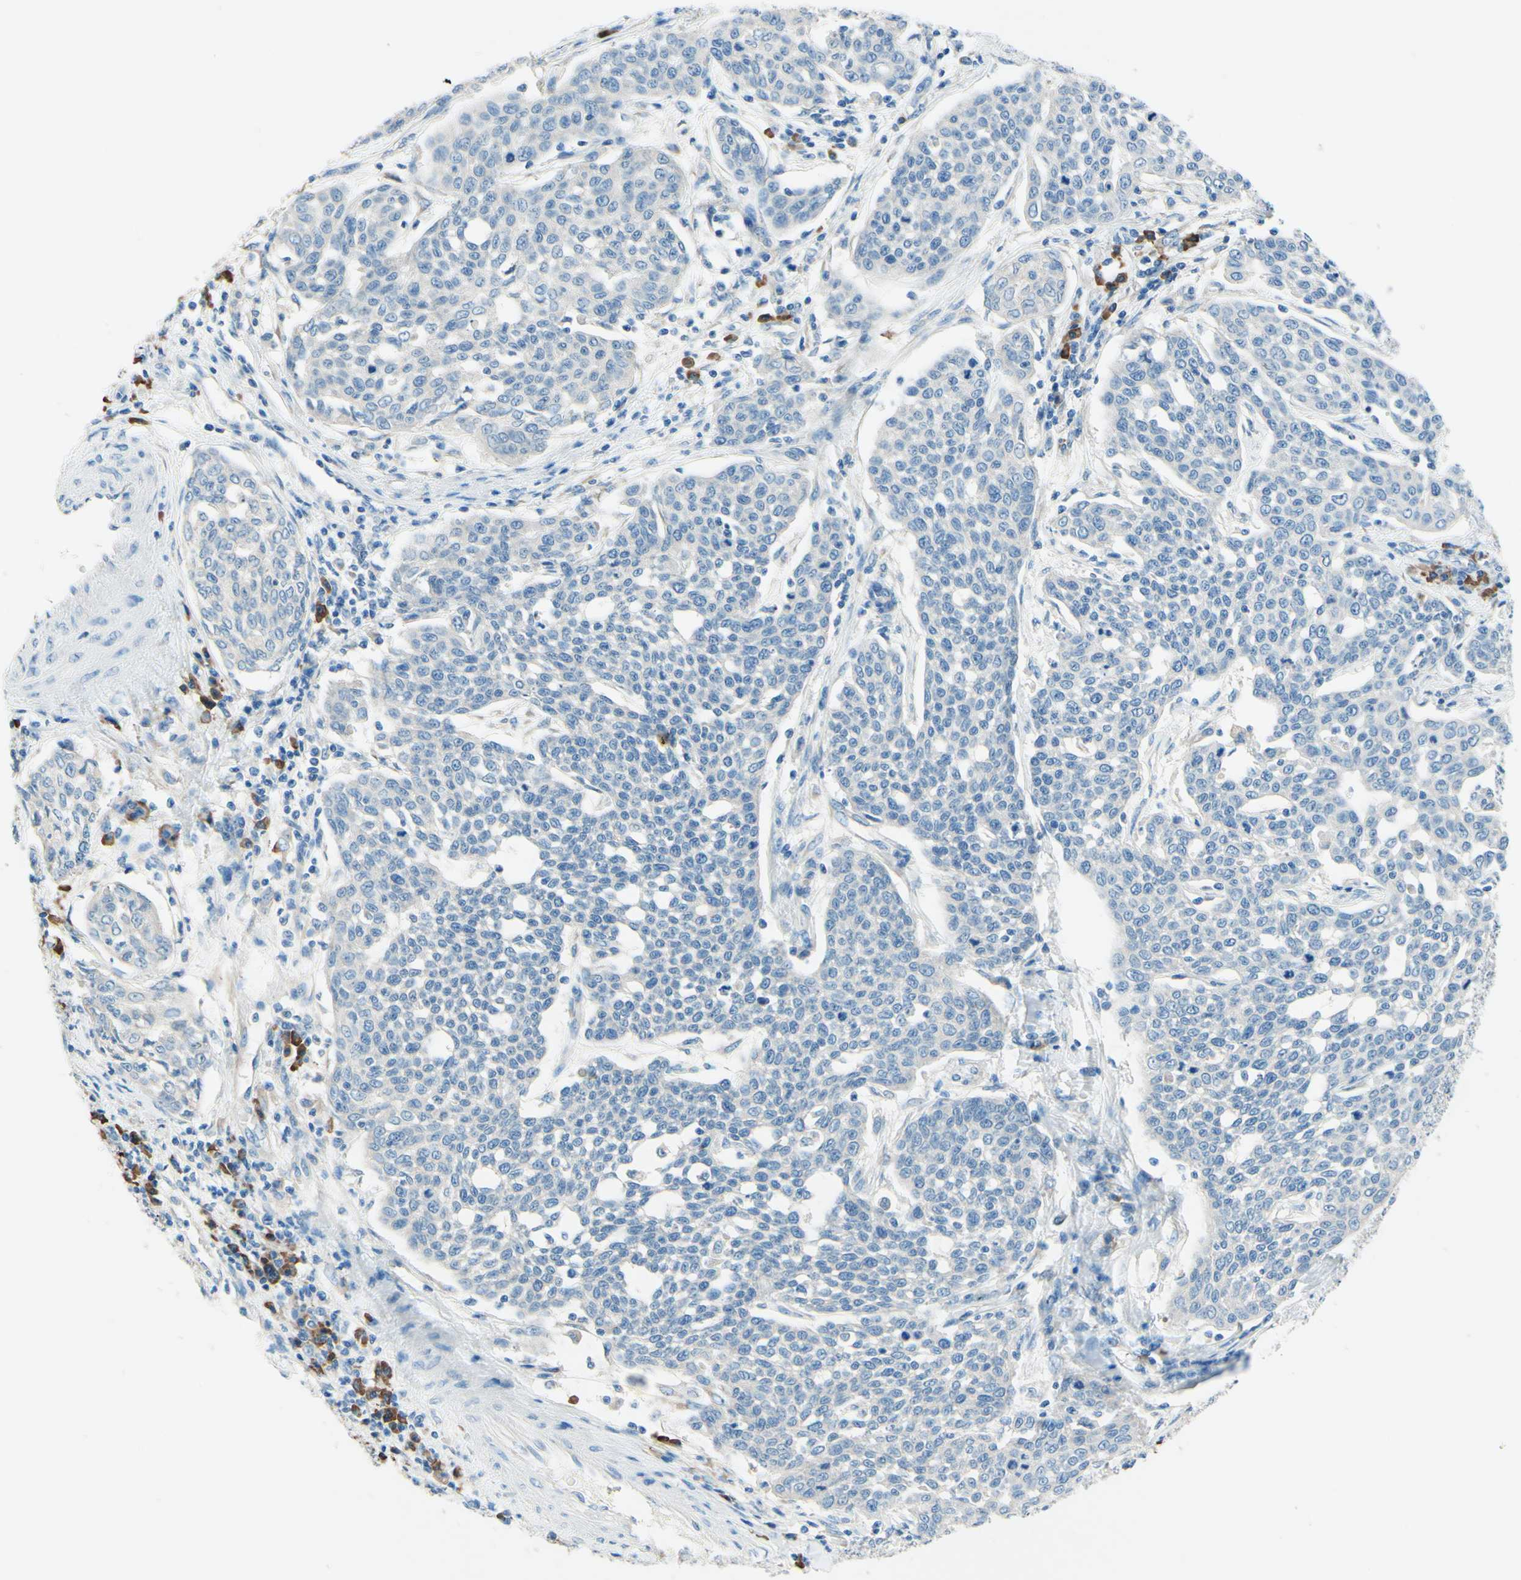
{"staining": {"intensity": "negative", "quantity": "none", "location": "none"}, "tissue": "cervical cancer", "cell_type": "Tumor cells", "image_type": "cancer", "snomed": [{"axis": "morphology", "description": "Squamous cell carcinoma, NOS"}, {"axis": "topography", "description": "Cervix"}], "caption": "Tumor cells show no significant protein positivity in cervical cancer. The staining was performed using DAB (3,3'-diaminobenzidine) to visualize the protein expression in brown, while the nuclei were stained in blue with hematoxylin (Magnification: 20x).", "gene": "PASD1", "patient": {"sex": "female", "age": 34}}